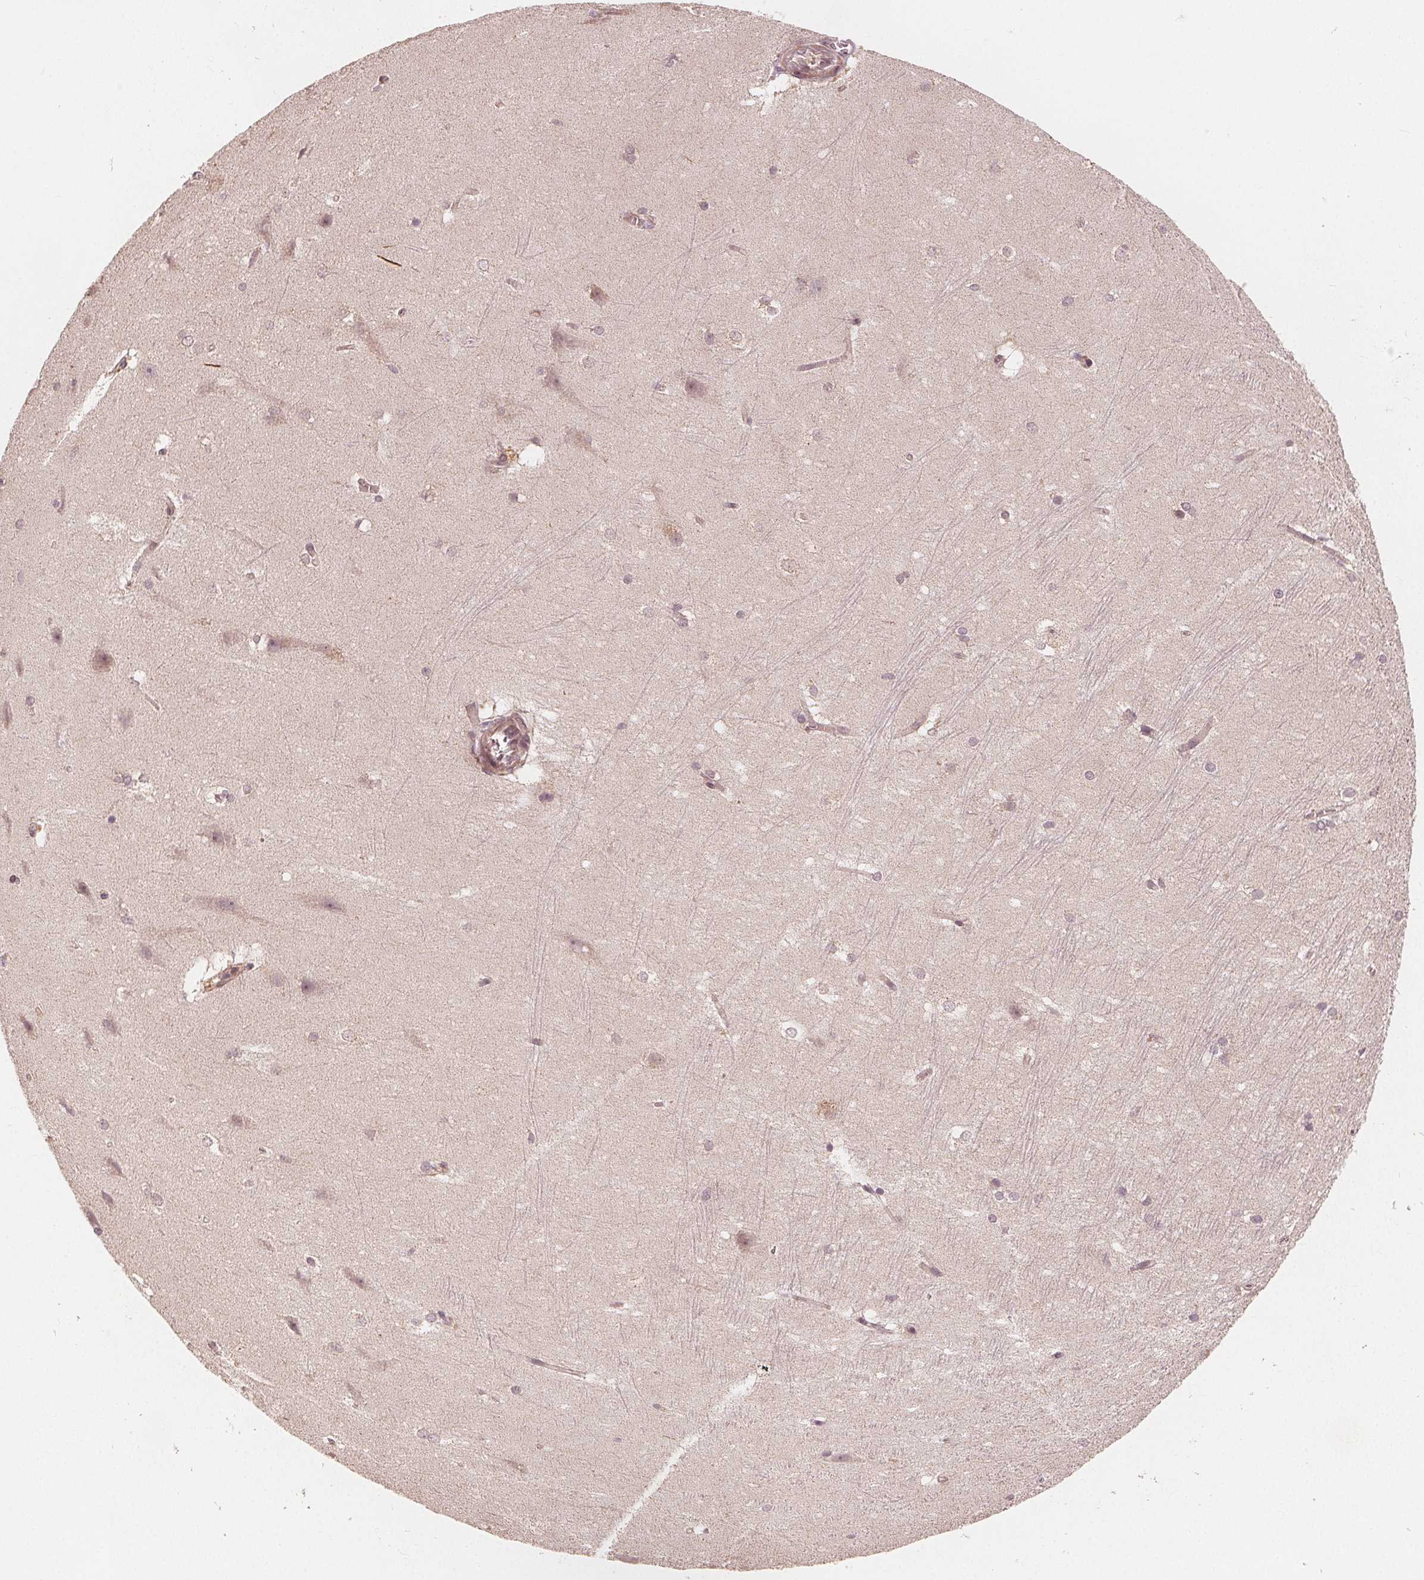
{"staining": {"intensity": "weak", "quantity": "<25%", "location": "cytoplasmic/membranous"}, "tissue": "hippocampus", "cell_type": "Glial cells", "image_type": "normal", "snomed": [{"axis": "morphology", "description": "Normal tissue, NOS"}, {"axis": "topography", "description": "Cerebral cortex"}, {"axis": "topography", "description": "Hippocampus"}], "caption": "An image of hippocampus stained for a protein demonstrates no brown staining in glial cells. Nuclei are stained in blue.", "gene": "SNX12", "patient": {"sex": "female", "age": 19}}